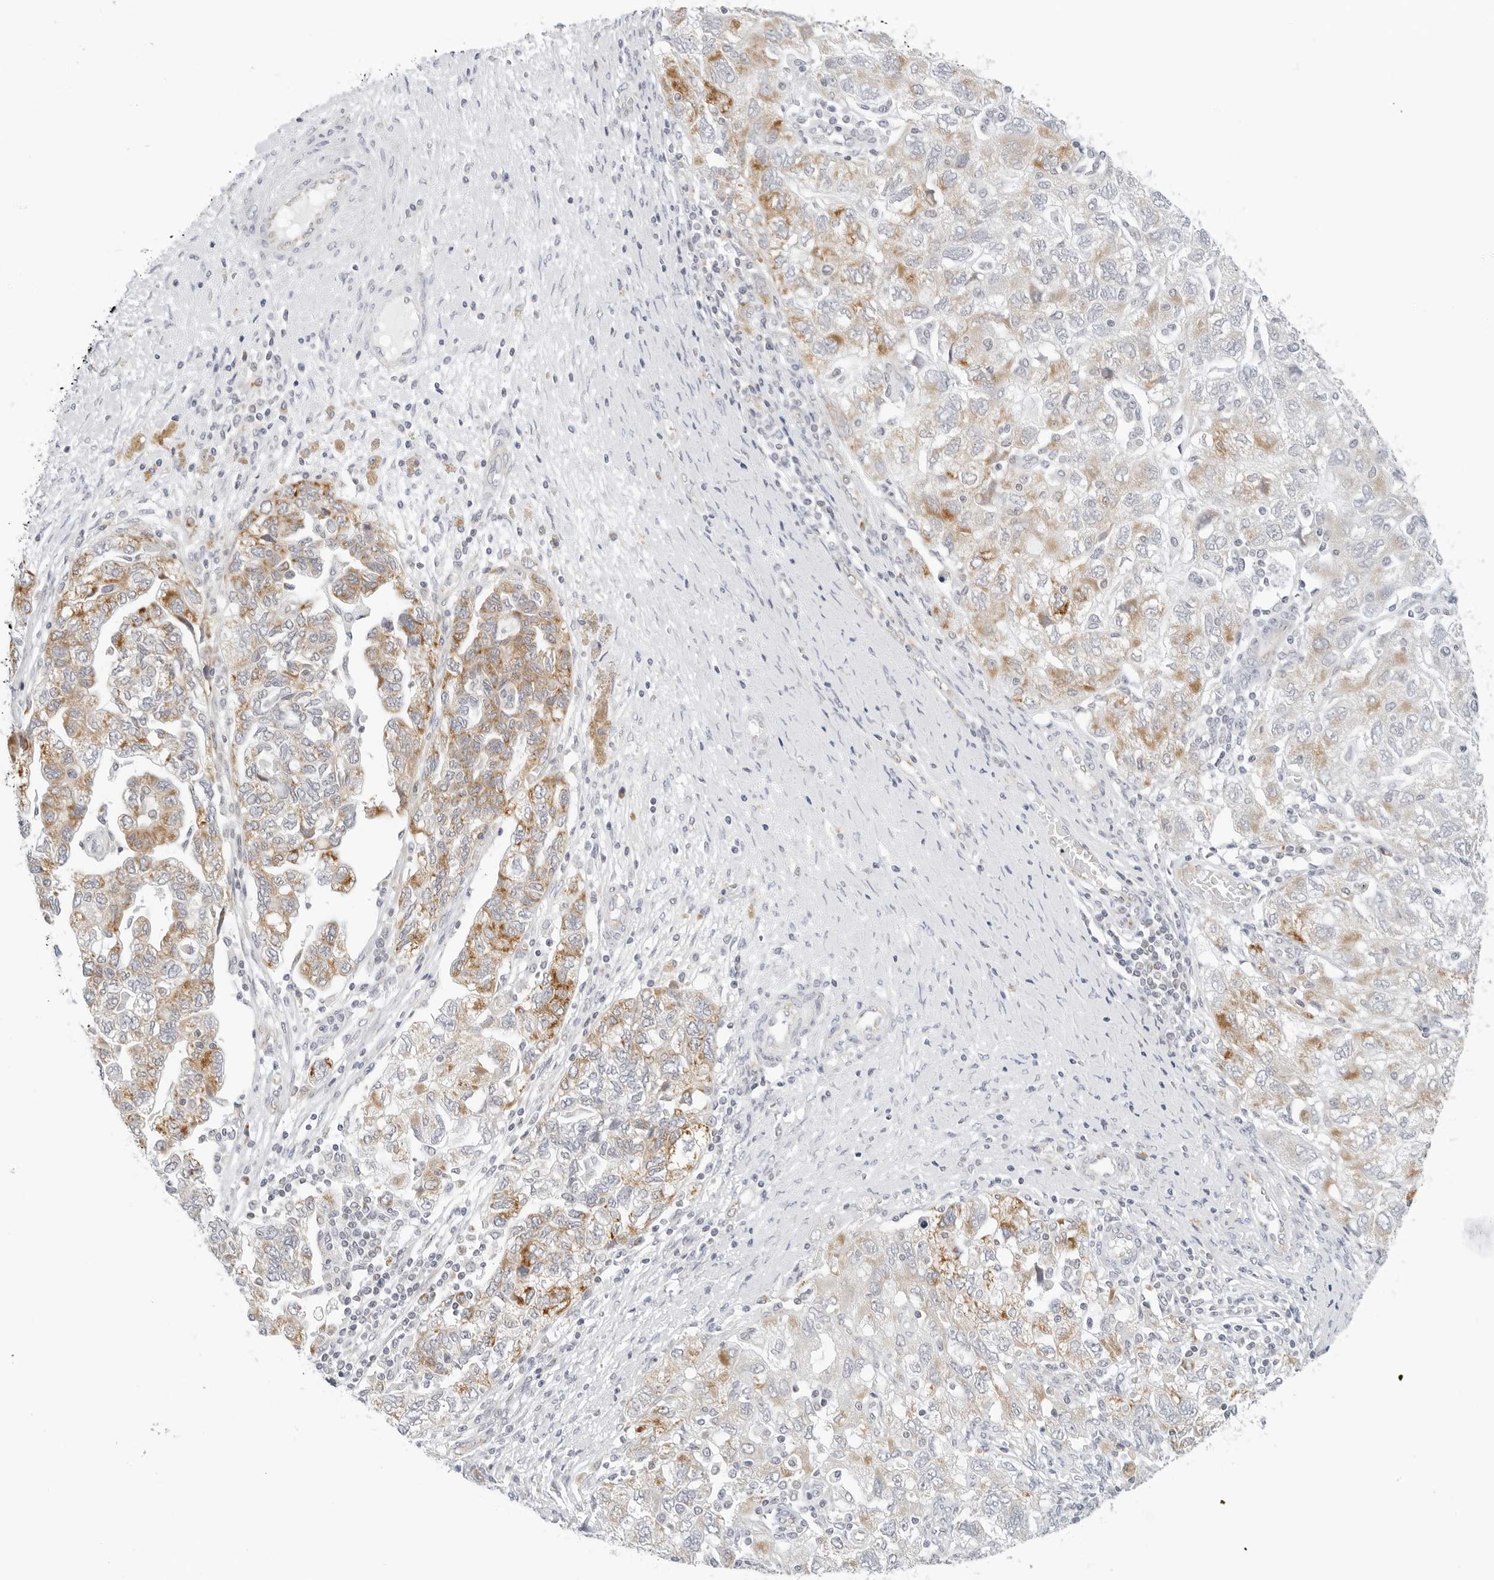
{"staining": {"intensity": "moderate", "quantity": "25%-75%", "location": "cytoplasmic/membranous"}, "tissue": "ovarian cancer", "cell_type": "Tumor cells", "image_type": "cancer", "snomed": [{"axis": "morphology", "description": "Carcinoma, NOS"}, {"axis": "morphology", "description": "Cystadenocarcinoma, serous, NOS"}, {"axis": "topography", "description": "Ovary"}], "caption": "DAB (3,3'-diaminobenzidine) immunohistochemical staining of ovarian serous cystadenocarcinoma reveals moderate cytoplasmic/membranous protein expression in approximately 25%-75% of tumor cells.", "gene": "RC3H1", "patient": {"sex": "female", "age": 69}}